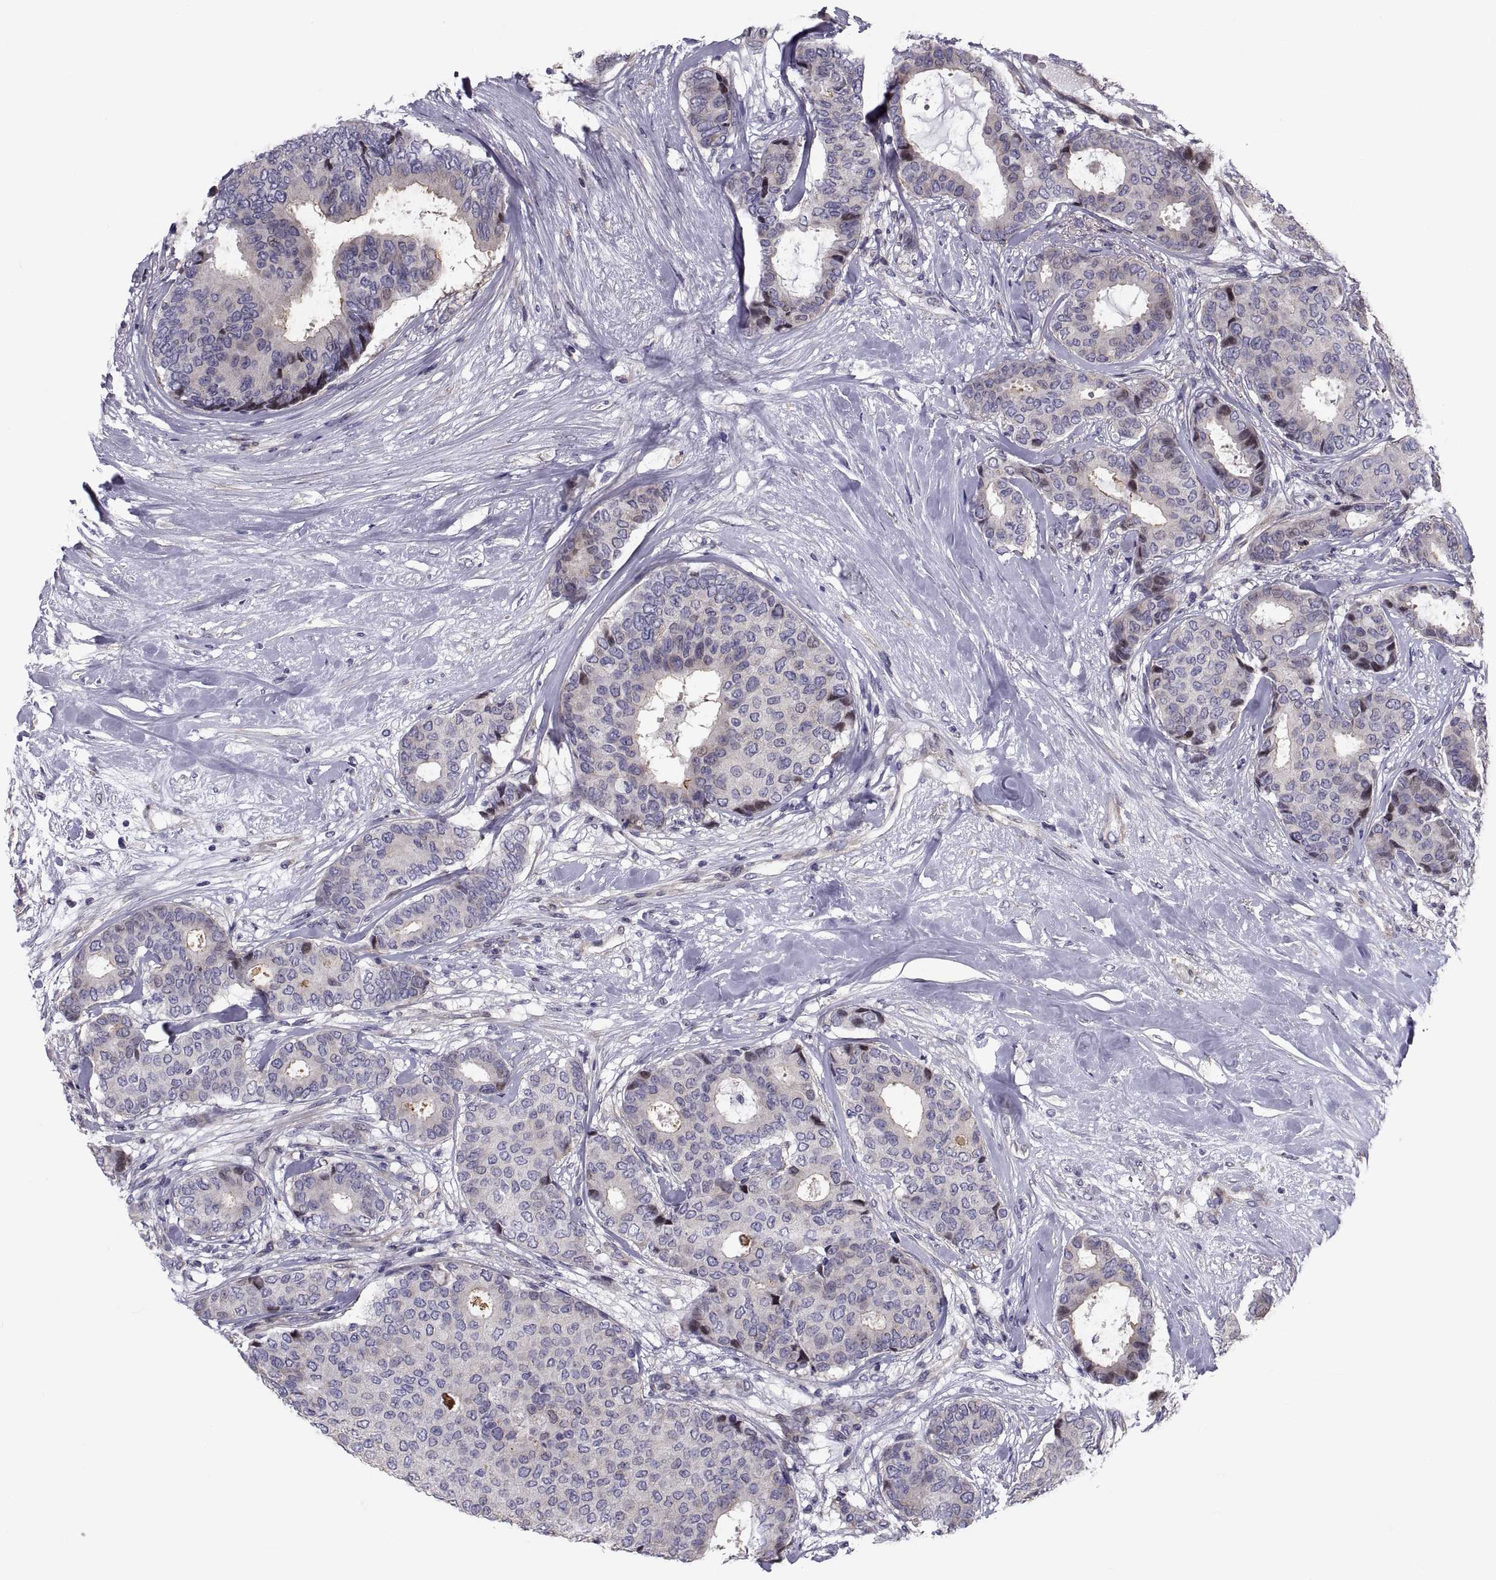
{"staining": {"intensity": "moderate", "quantity": "<25%", "location": "cytoplasmic/membranous"}, "tissue": "breast cancer", "cell_type": "Tumor cells", "image_type": "cancer", "snomed": [{"axis": "morphology", "description": "Duct carcinoma"}, {"axis": "topography", "description": "Breast"}], "caption": "A micrograph showing moderate cytoplasmic/membranous staining in about <25% of tumor cells in infiltrating ductal carcinoma (breast), as visualized by brown immunohistochemical staining.", "gene": "ANO1", "patient": {"sex": "female", "age": 75}}